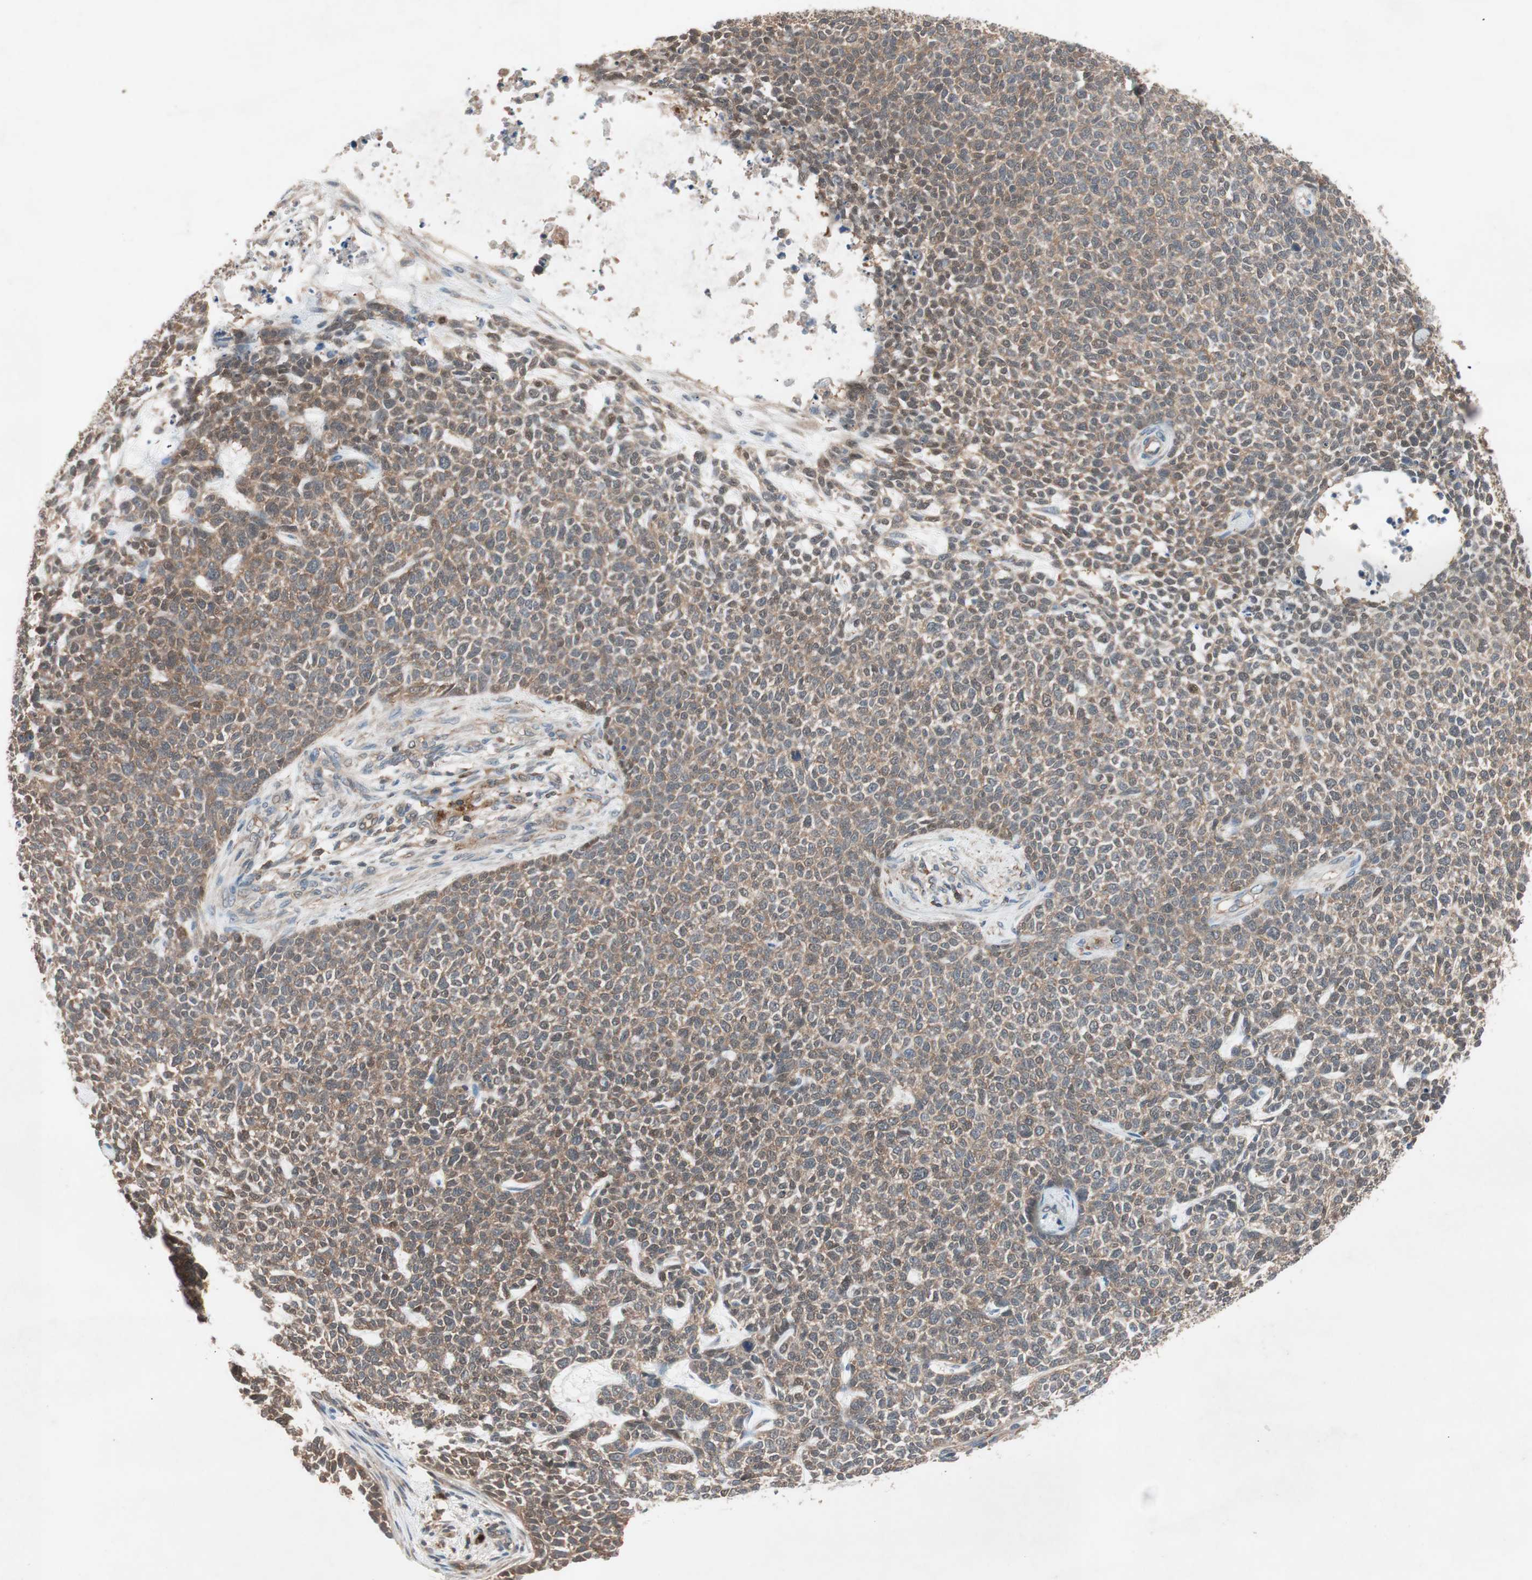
{"staining": {"intensity": "moderate", "quantity": ">75%", "location": "cytoplasmic/membranous"}, "tissue": "skin cancer", "cell_type": "Tumor cells", "image_type": "cancer", "snomed": [{"axis": "morphology", "description": "Basal cell carcinoma"}, {"axis": "topography", "description": "Skin"}], "caption": "The image reveals staining of skin basal cell carcinoma, revealing moderate cytoplasmic/membranous protein positivity (brown color) within tumor cells. (Stains: DAB in brown, nuclei in blue, Microscopy: brightfield microscopy at high magnification).", "gene": "GALT", "patient": {"sex": "female", "age": 84}}